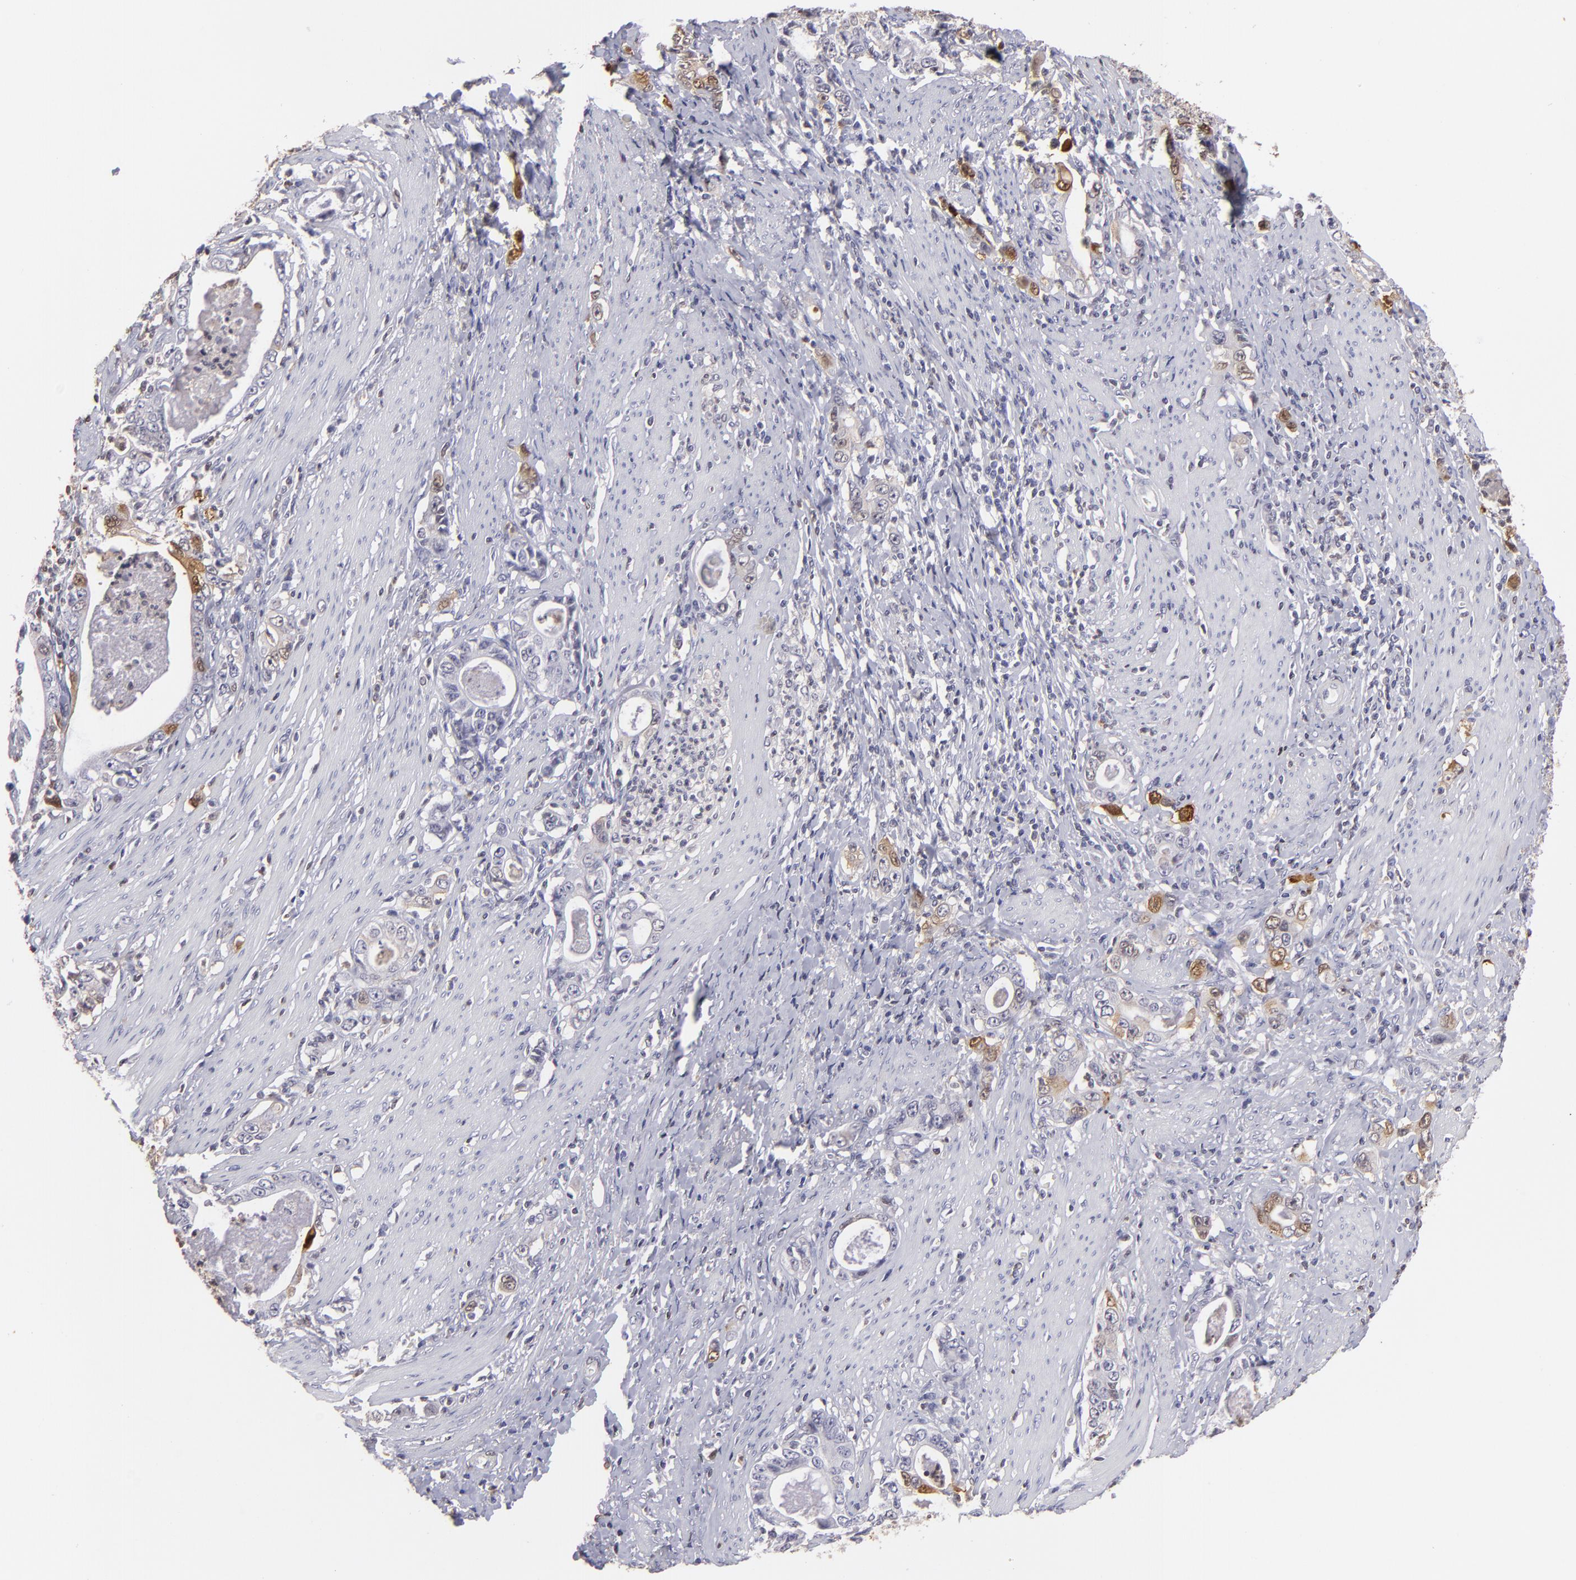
{"staining": {"intensity": "weak", "quantity": "<25%", "location": "cytoplasmic/membranous,nuclear"}, "tissue": "stomach cancer", "cell_type": "Tumor cells", "image_type": "cancer", "snomed": [{"axis": "morphology", "description": "Adenocarcinoma, NOS"}, {"axis": "topography", "description": "Stomach, lower"}], "caption": "This is an immunohistochemistry image of stomach adenocarcinoma. There is no expression in tumor cells.", "gene": "S100A2", "patient": {"sex": "female", "age": 72}}